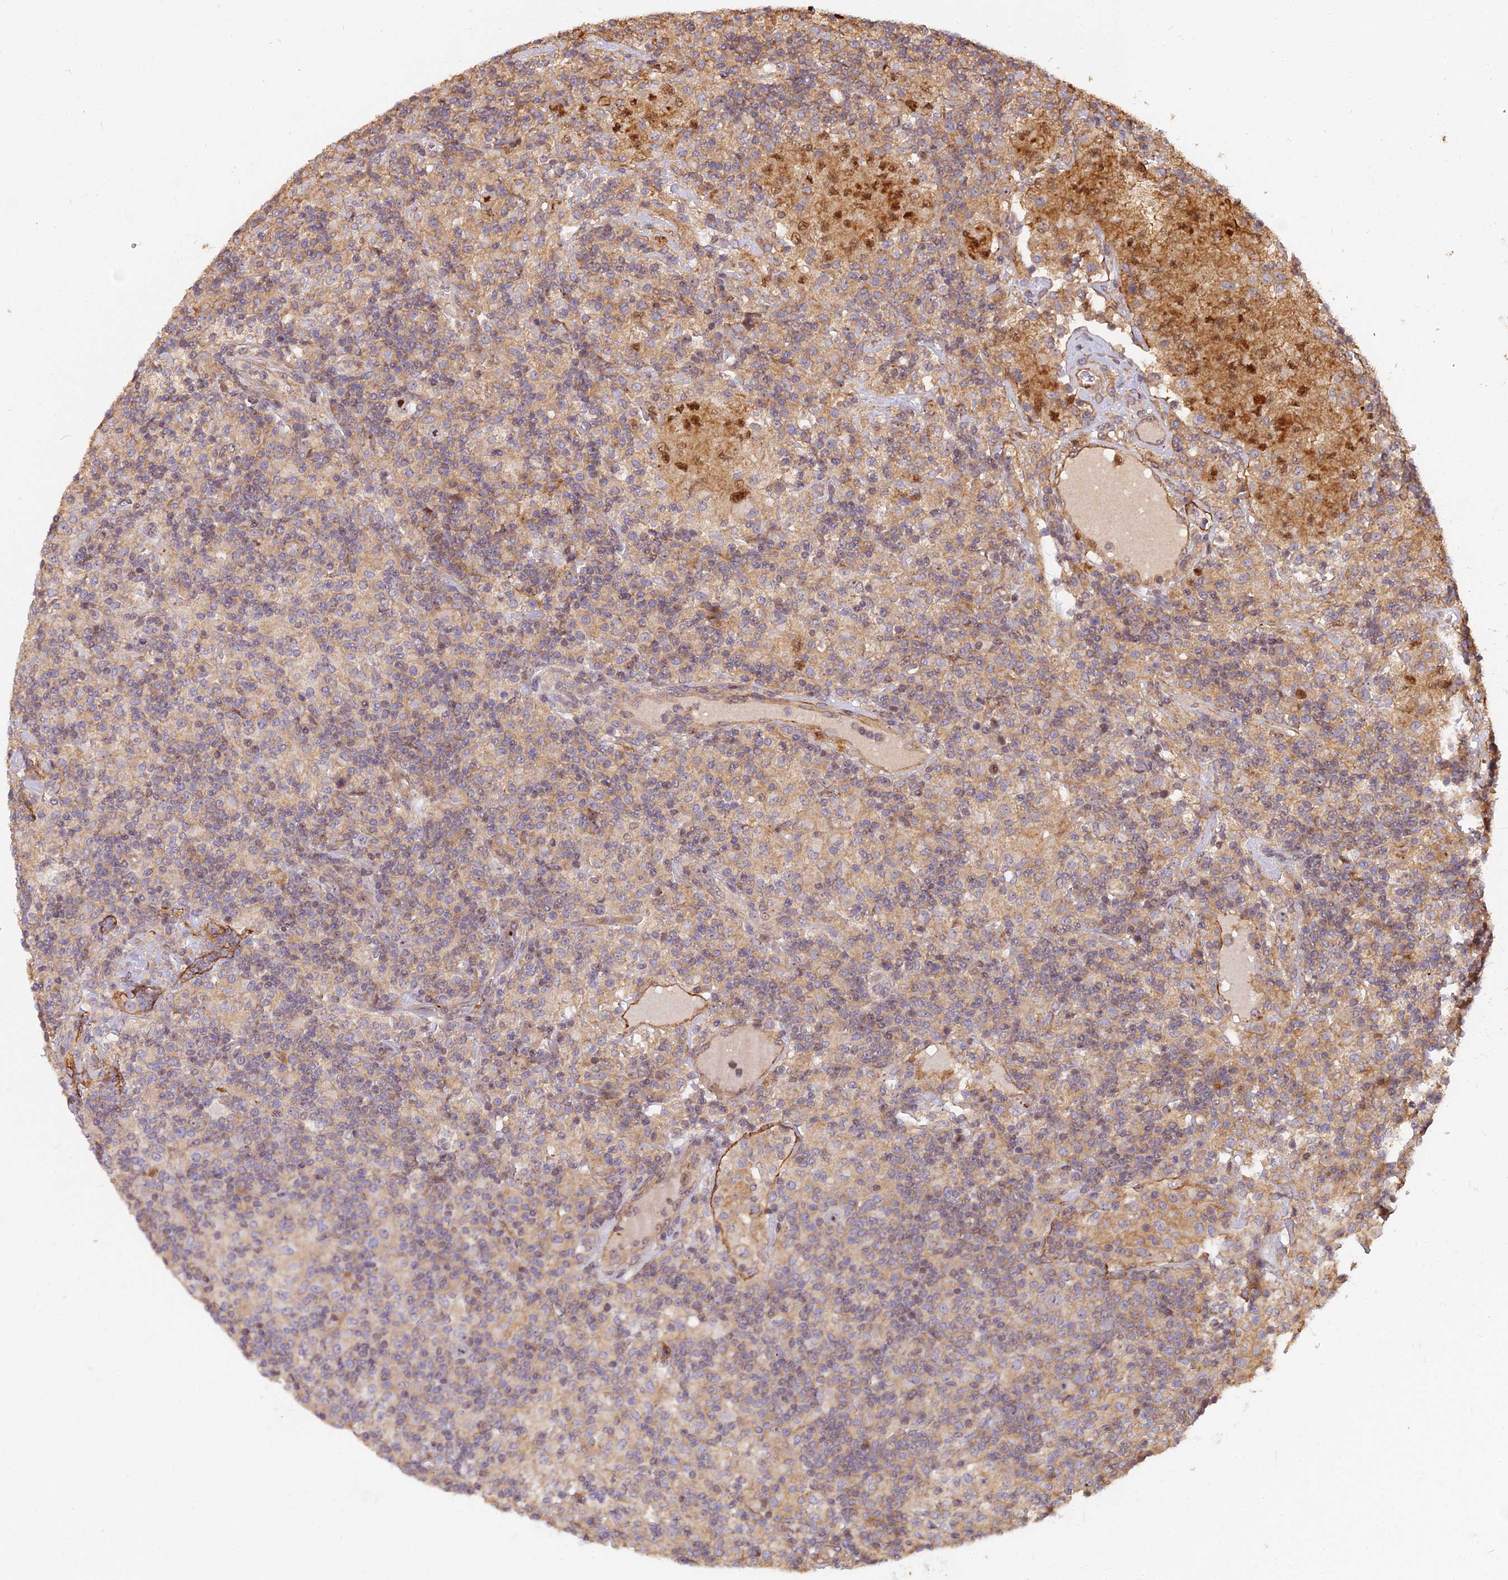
{"staining": {"intensity": "moderate", "quantity": "25%-75%", "location": "nuclear"}, "tissue": "lymphoma", "cell_type": "Tumor cells", "image_type": "cancer", "snomed": [{"axis": "morphology", "description": "Hodgkin's disease, NOS"}, {"axis": "topography", "description": "Lymph node"}], "caption": "About 25%-75% of tumor cells in Hodgkin's disease exhibit moderate nuclear protein expression as visualized by brown immunohistochemical staining.", "gene": "TCEA3", "patient": {"sex": "male", "age": 70}}